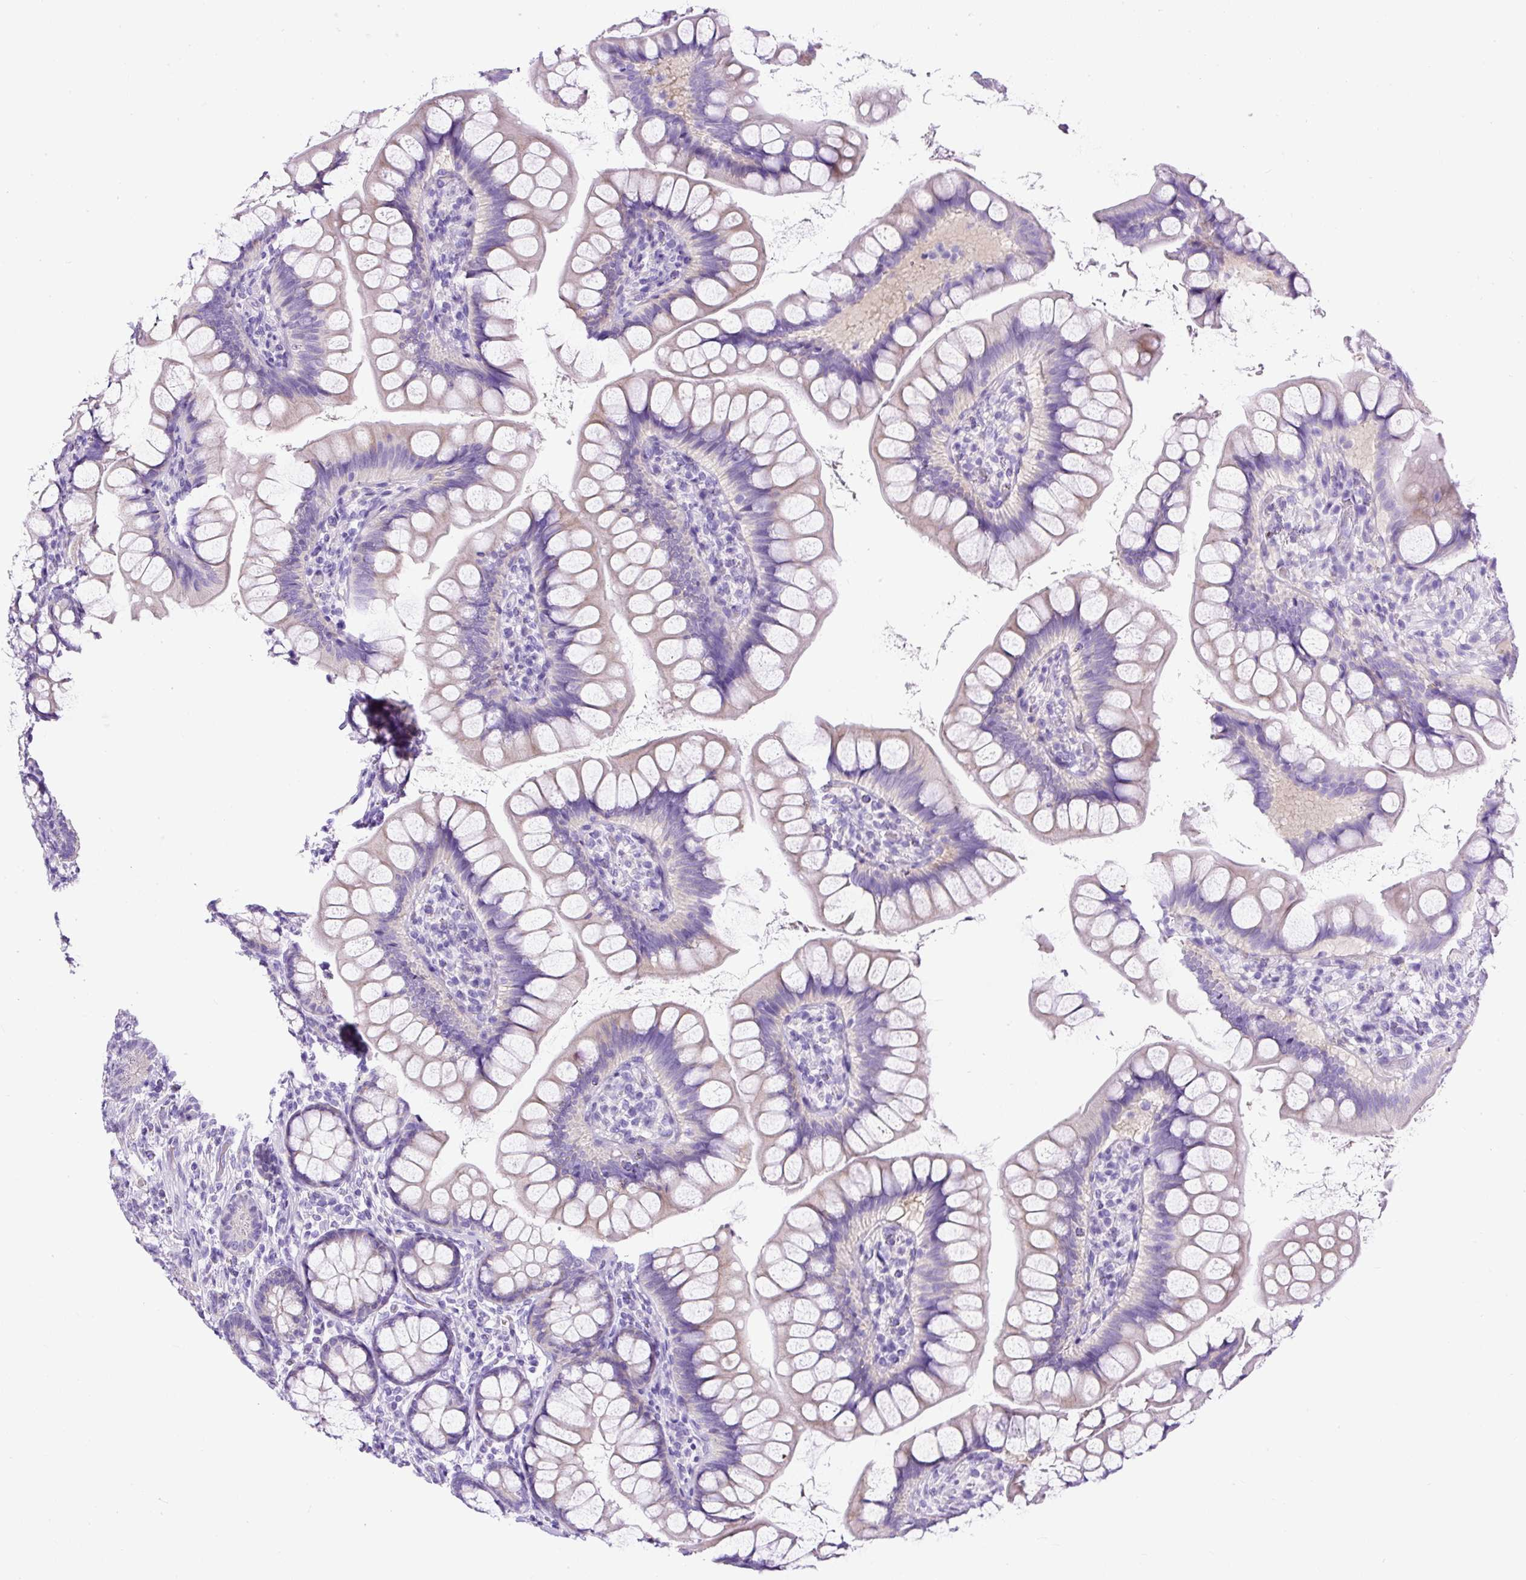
{"staining": {"intensity": "weak", "quantity": "<25%", "location": "cytoplasmic/membranous"}, "tissue": "small intestine", "cell_type": "Glandular cells", "image_type": "normal", "snomed": [{"axis": "morphology", "description": "Normal tissue, NOS"}, {"axis": "topography", "description": "Small intestine"}], "caption": "Small intestine was stained to show a protein in brown. There is no significant positivity in glandular cells. (DAB (3,3'-diaminobenzidine) IHC with hematoxylin counter stain).", "gene": "STOX2", "patient": {"sex": "male", "age": 70}}